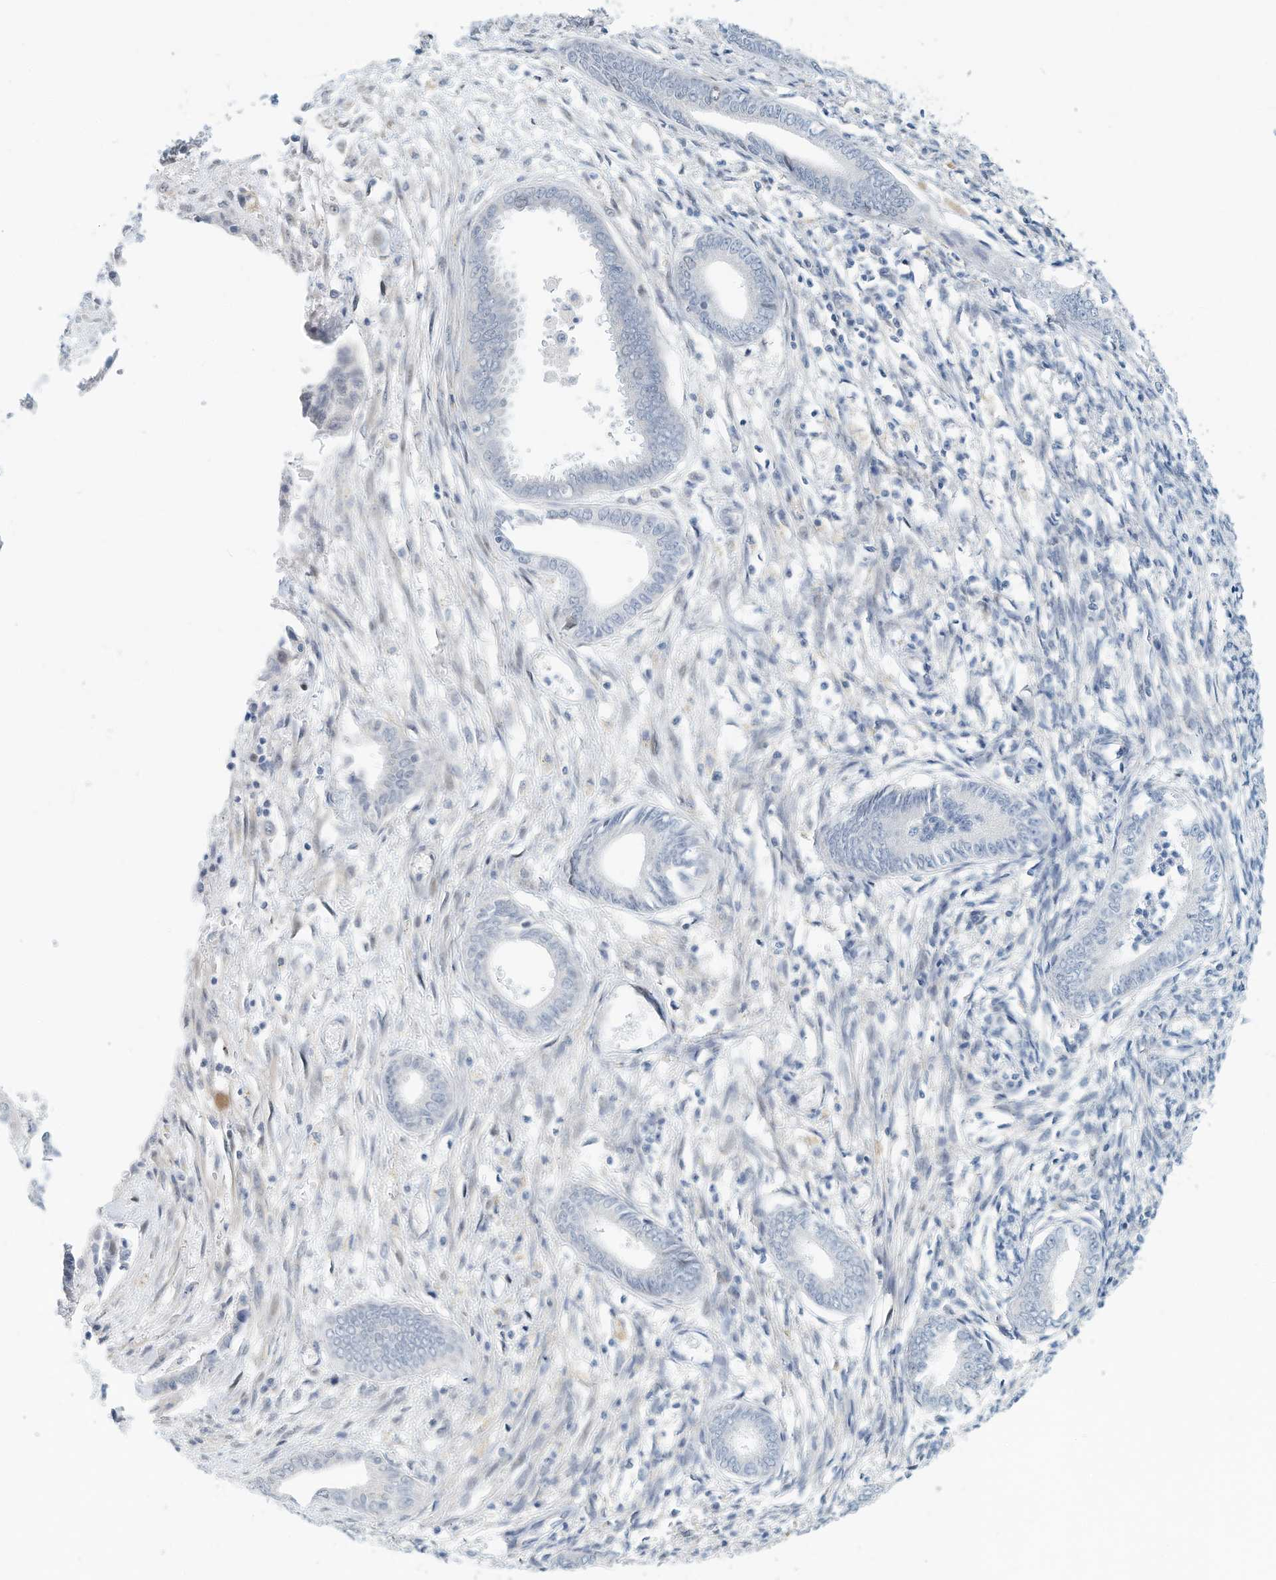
{"staining": {"intensity": "negative", "quantity": "none", "location": "none"}, "tissue": "endometrium", "cell_type": "Cells in endometrial stroma", "image_type": "normal", "snomed": [{"axis": "morphology", "description": "Normal tissue, NOS"}, {"axis": "topography", "description": "Endometrium"}], "caption": "Human endometrium stained for a protein using IHC demonstrates no positivity in cells in endometrial stroma.", "gene": "ARHGAP28", "patient": {"sex": "female", "age": 56}}